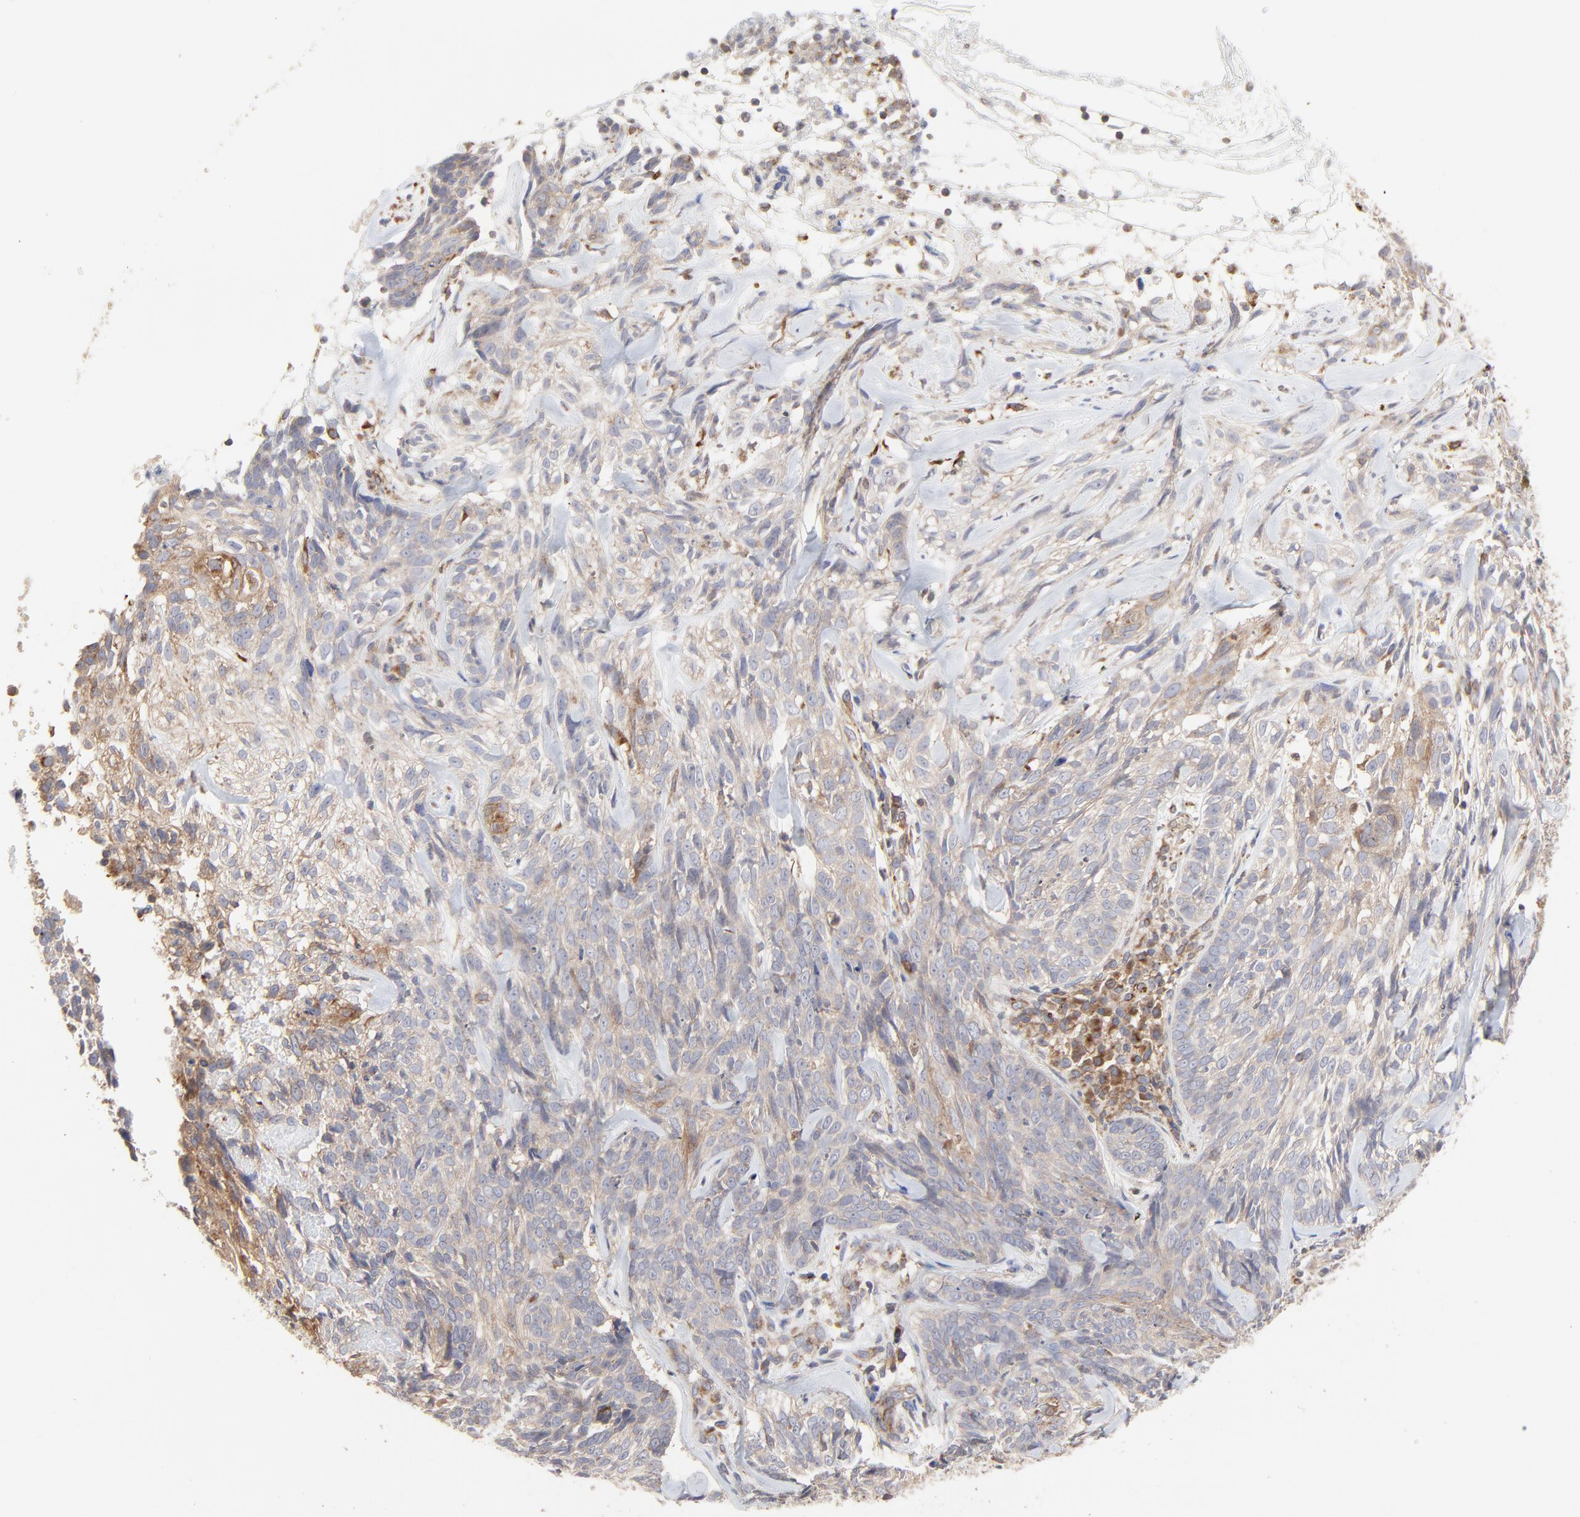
{"staining": {"intensity": "weak", "quantity": ">75%", "location": "cytoplasmic/membranous"}, "tissue": "skin cancer", "cell_type": "Tumor cells", "image_type": "cancer", "snomed": [{"axis": "morphology", "description": "Basal cell carcinoma"}, {"axis": "topography", "description": "Skin"}], "caption": "DAB immunohistochemical staining of human basal cell carcinoma (skin) exhibits weak cytoplasmic/membranous protein expression in about >75% of tumor cells.", "gene": "RAB9A", "patient": {"sex": "male", "age": 72}}